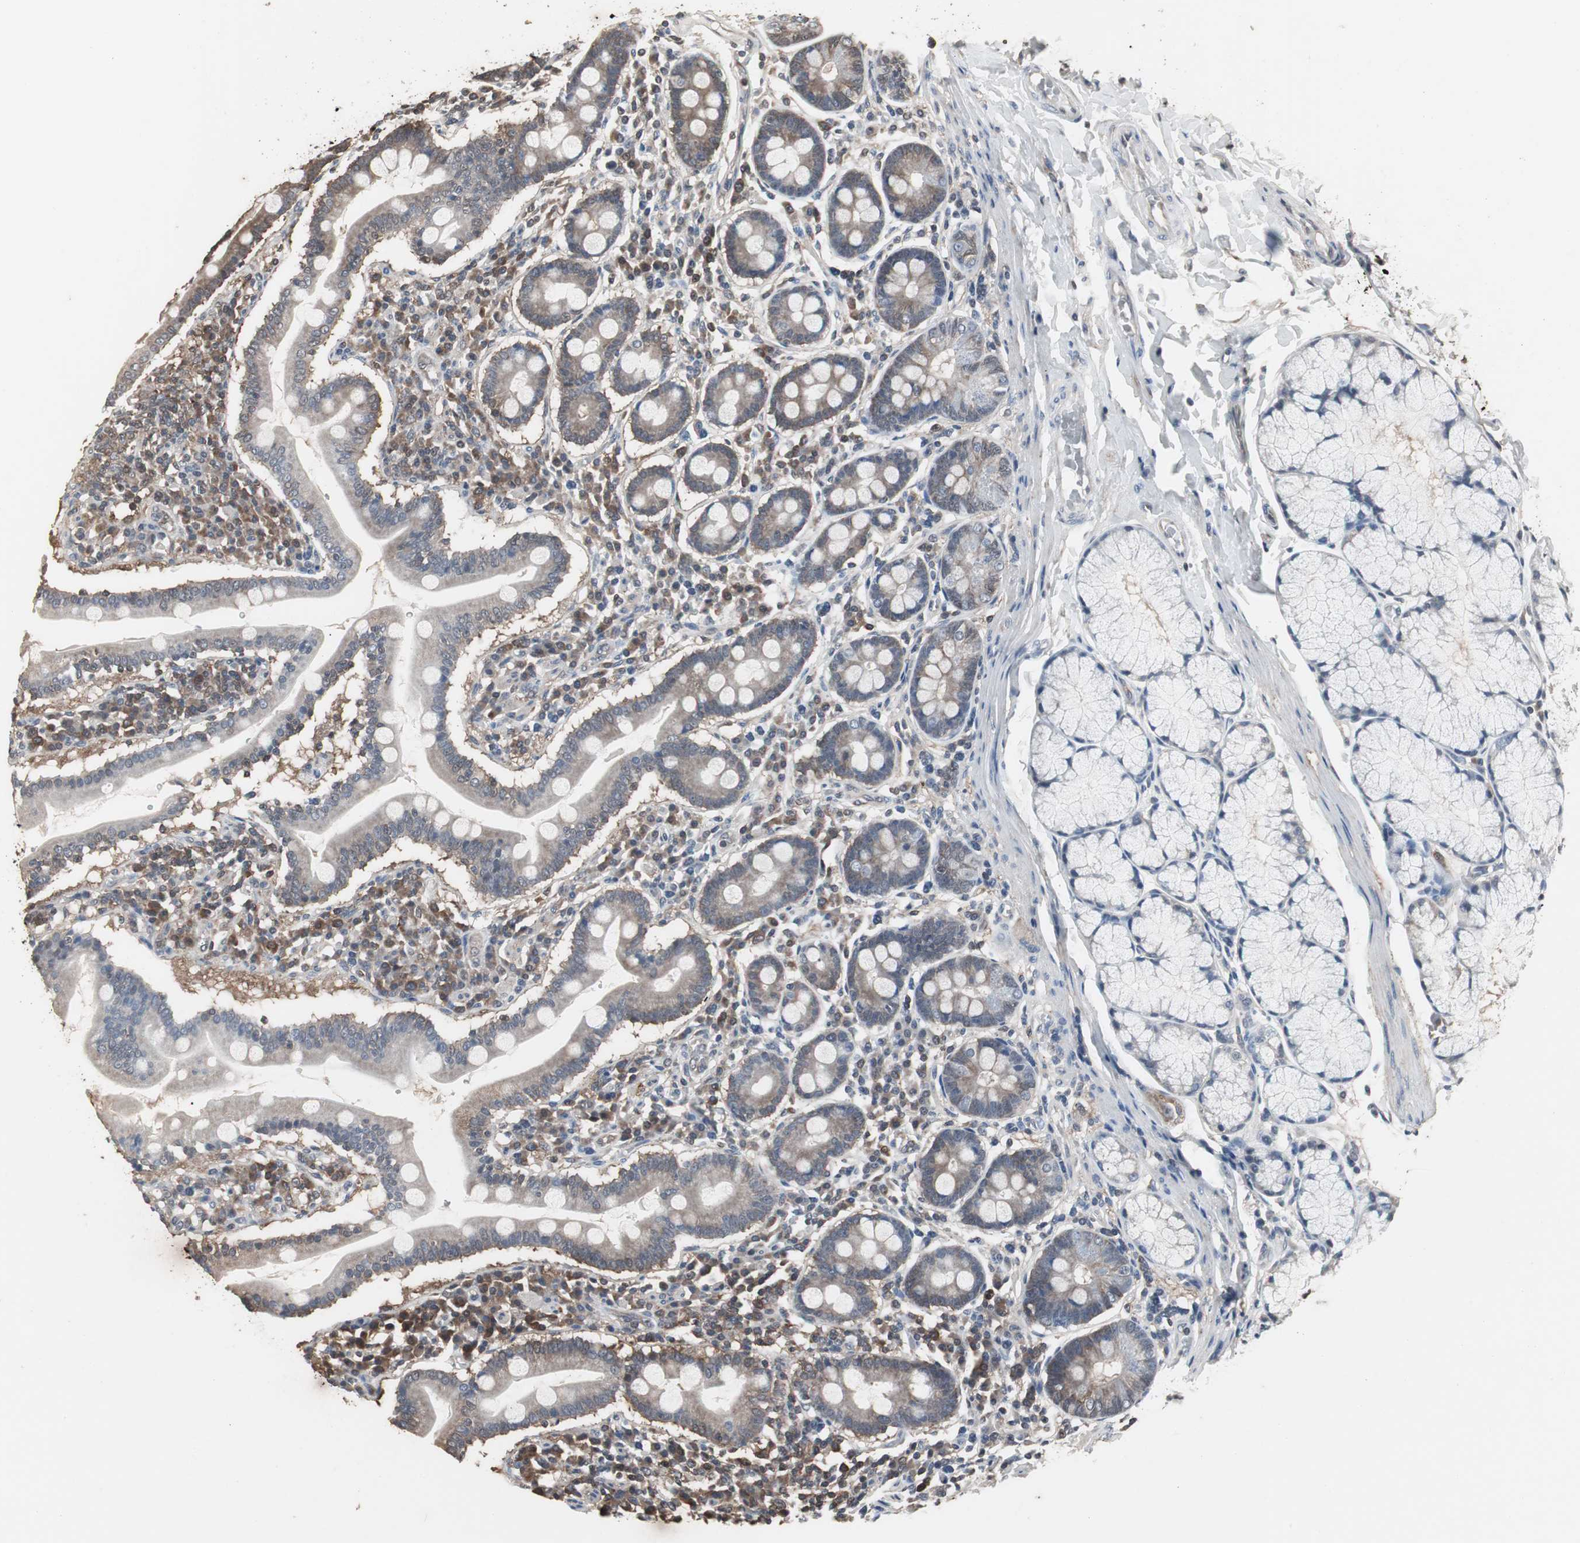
{"staining": {"intensity": "weak", "quantity": "<25%", "location": "cytoplasmic/membranous"}, "tissue": "duodenum", "cell_type": "Glandular cells", "image_type": "normal", "snomed": [{"axis": "morphology", "description": "Normal tissue, NOS"}, {"axis": "topography", "description": "Duodenum"}], "caption": "An image of duodenum stained for a protein exhibits no brown staining in glandular cells.", "gene": "ZSCAN22", "patient": {"sex": "male", "age": 50}}